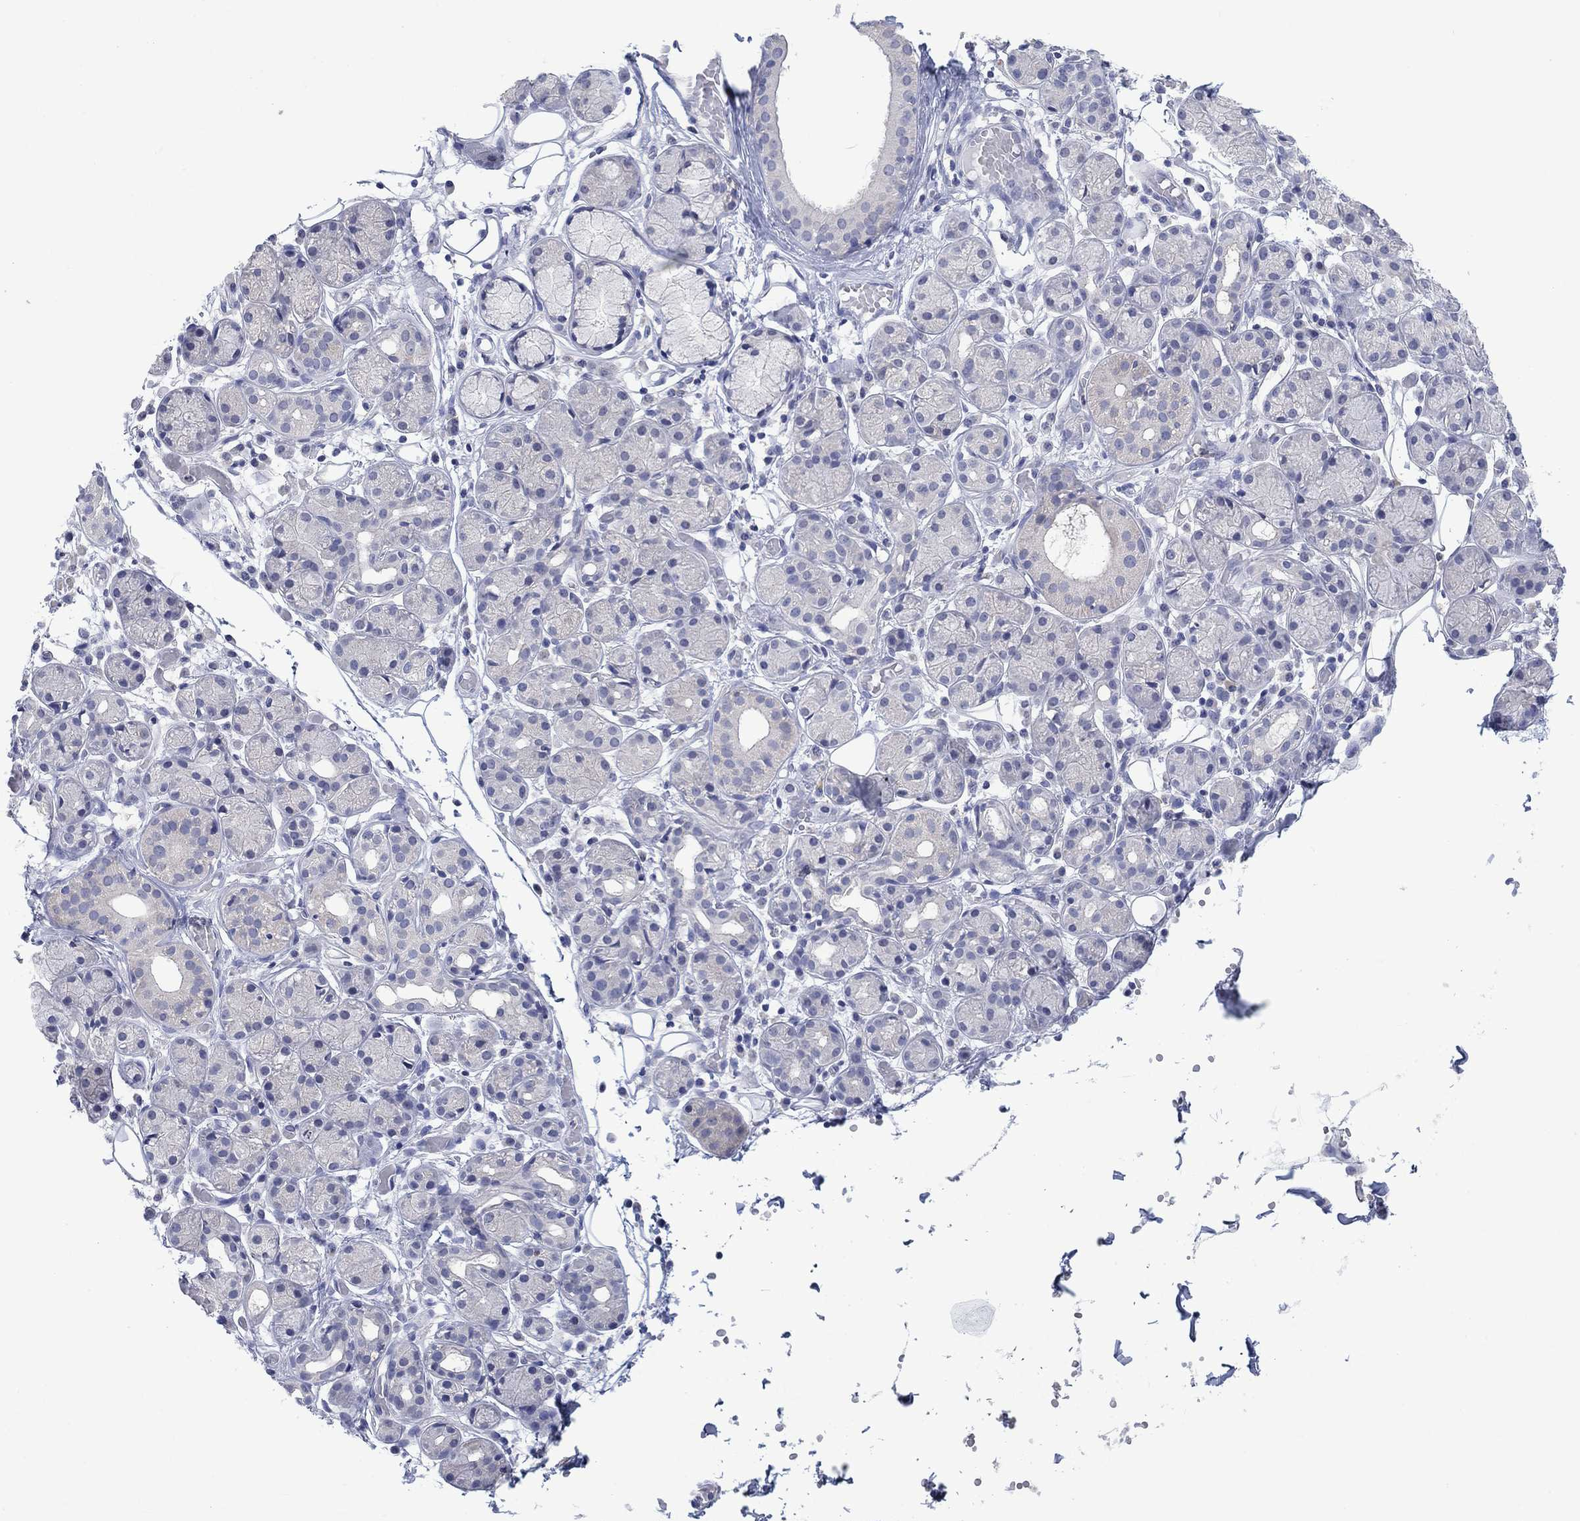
{"staining": {"intensity": "negative", "quantity": "none", "location": "none"}, "tissue": "salivary gland", "cell_type": "Glandular cells", "image_type": "normal", "snomed": [{"axis": "morphology", "description": "Normal tissue, NOS"}, {"axis": "topography", "description": "Salivary gland"}, {"axis": "topography", "description": "Peripheral nerve tissue"}], "caption": "Photomicrograph shows no protein staining in glandular cells of unremarkable salivary gland.", "gene": "FER1L6", "patient": {"sex": "male", "age": 71}}